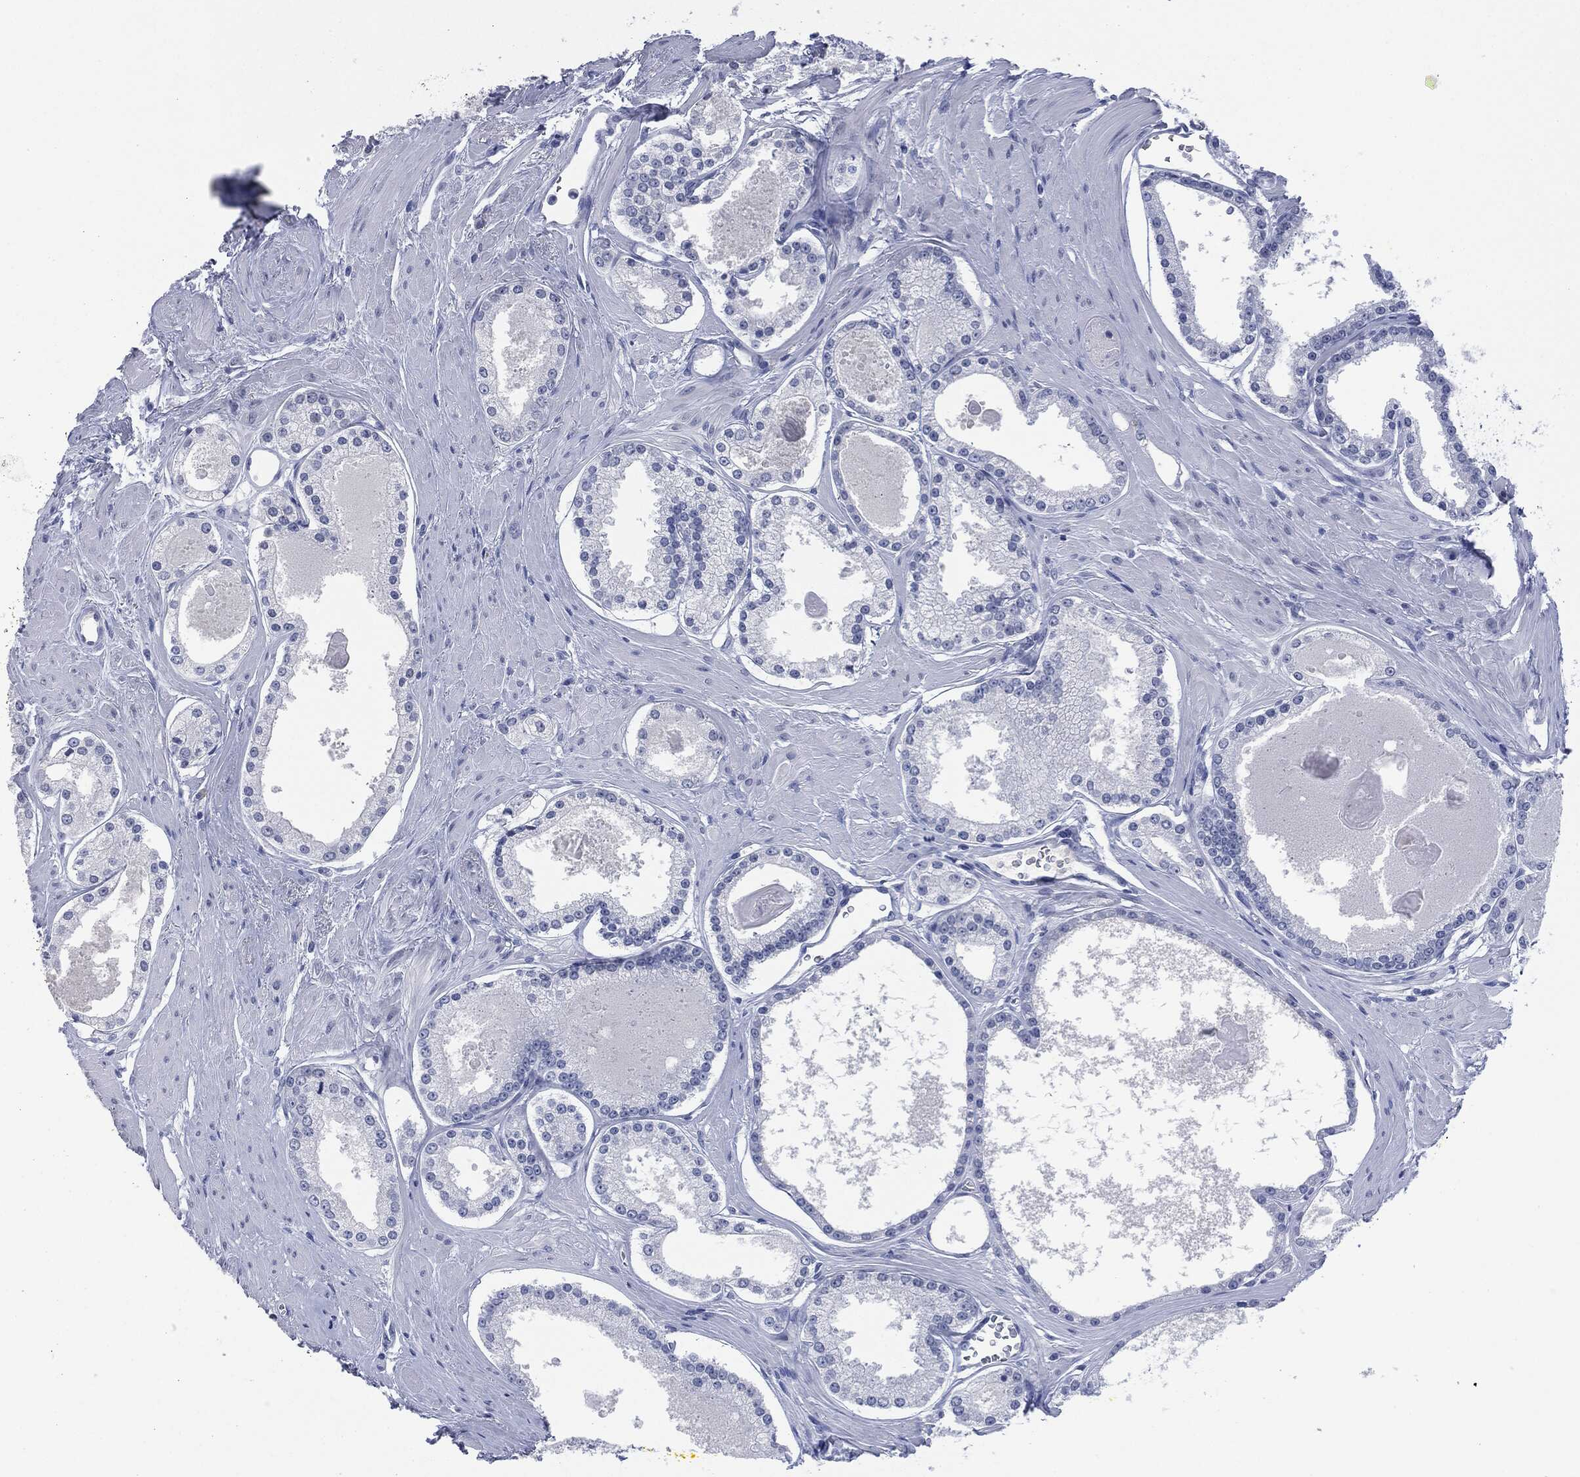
{"staining": {"intensity": "negative", "quantity": "none", "location": "none"}, "tissue": "prostate cancer", "cell_type": "Tumor cells", "image_type": "cancer", "snomed": [{"axis": "morphology", "description": "Adenocarcinoma, NOS"}, {"axis": "topography", "description": "Prostate"}], "caption": "Photomicrograph shows no significant protein expression in tumor cells of prostate cancer.", "gene": "MUC16", "patient": {"sex": "male", "age": 61}}